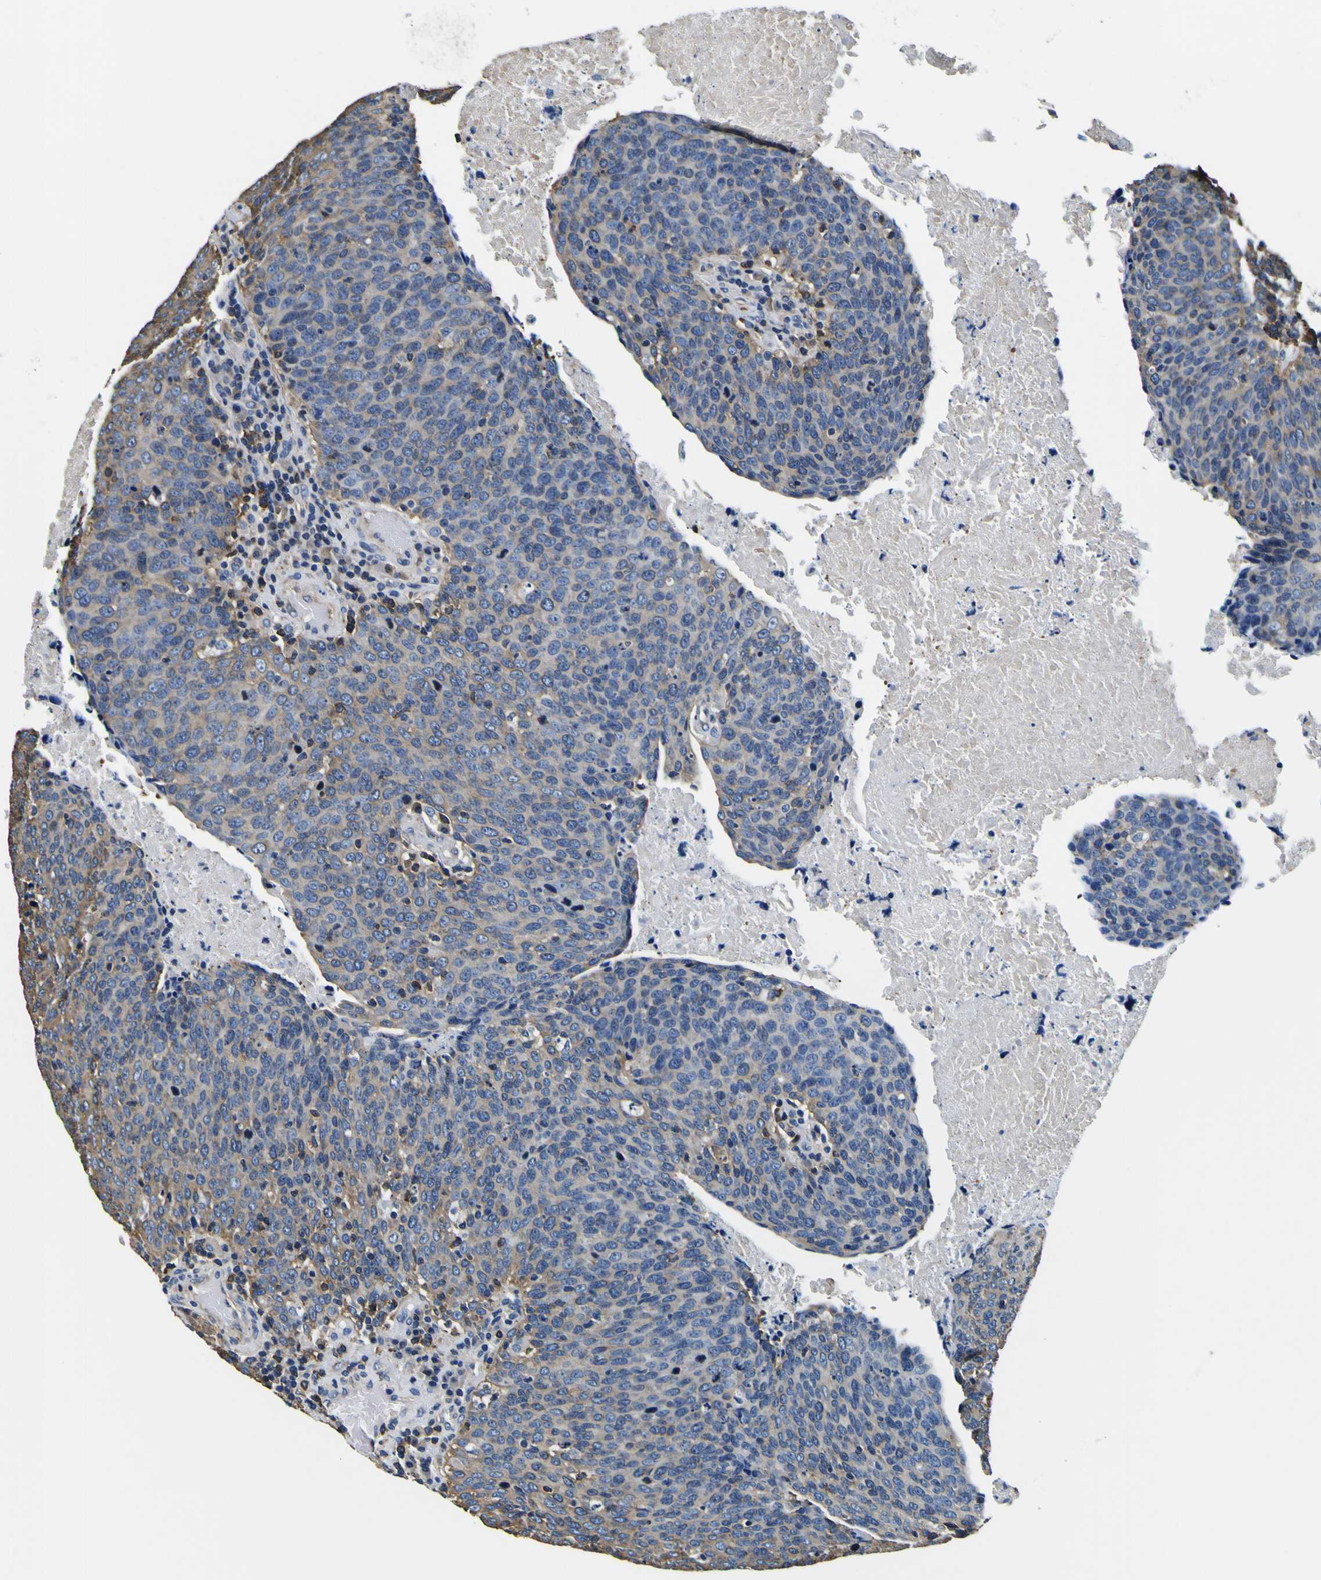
{"staining": {"intensity": "weak", "quantity": ">75%", "location": "cytoplasmic/membranous"}, "tissue": "head and neck cancer", "cell_type": "Tumor cells", "image_type": "cancer", "snomed": [{"axis": "morphology", "description": "Squamous cell carcinoma, NOS"}, {"axis": "morphology", "description": "Squamous cell carcinoma, metastatic, NOS"}, {"axis": "topography", "description": "Lymph node"}, {"axis": "topography", "description": "Head-Neck"}], "caption": "Human head and neck cancer (squamous cell carcinoma) stained for a protein (brown) displays weak cytoplasmic/membranous positive positivity in approximately >75% of tumor cells.", "gene": "TUBA1B", "patient": {"sex": "male", "age": 62}}